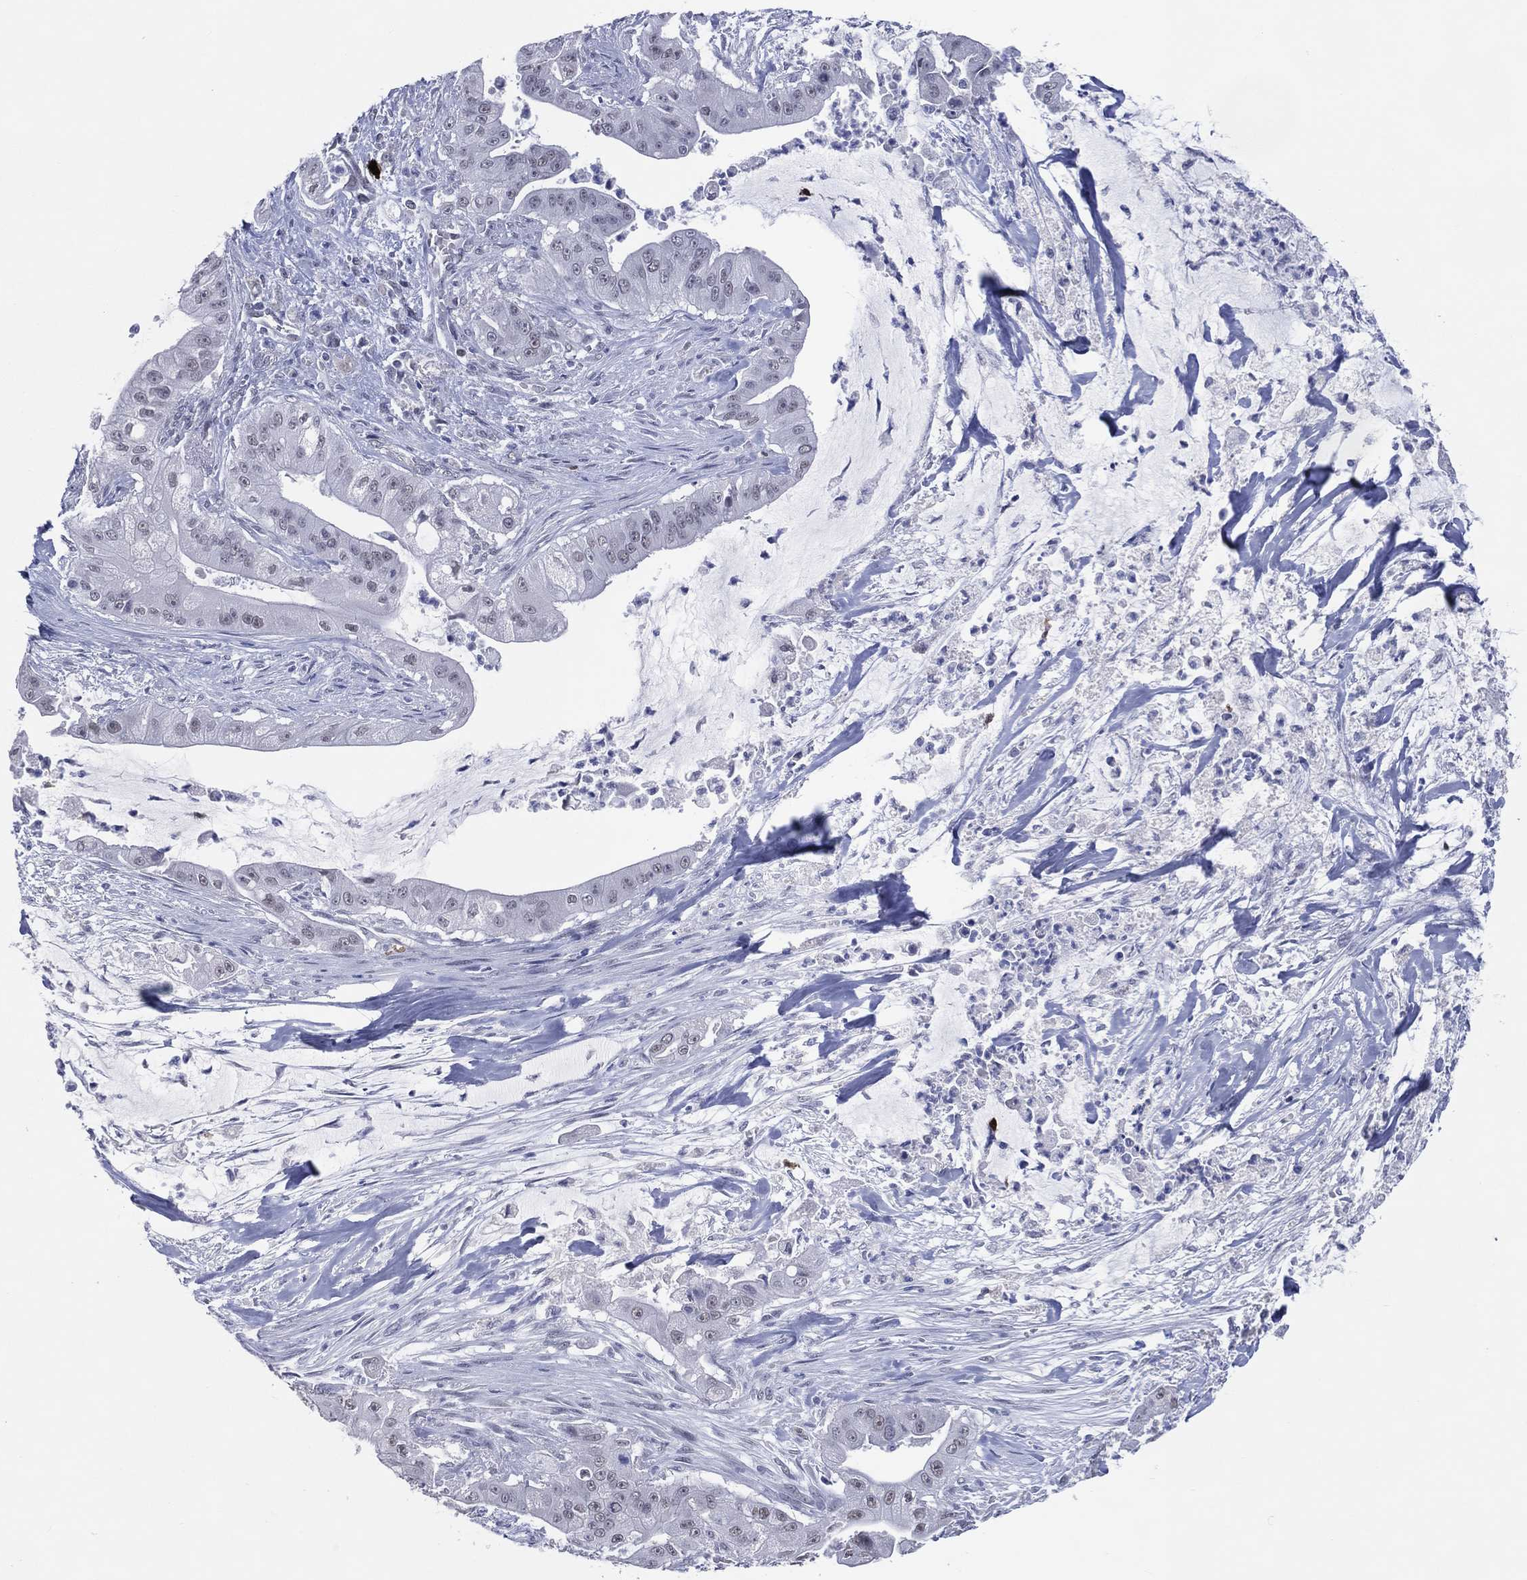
{"staining": {"intensity": "negative", "quantity": "none", "location": "none"}, "tissue": "pancreatic cancer", "cell_type": "Tumor cells", "image_type": "cancer", "snomed": [{"axis": "morphology", "description": "Normal tissue, NOS"}, {"axis": "morphology", "description": "Inflammation, NOS"}, {"axis": "morphology", "description": "Adenocarcinoma, NOS"}, {"axis": "topography", "description": "Pancreas"}], "caption": "Pancreatic cancer (adenocarcinoma) was stained to show a protein in brown. There is no significant positivity in tumor cells.", "gene": "CFAP58", "patient": {"sex": "male", "age": 57}}